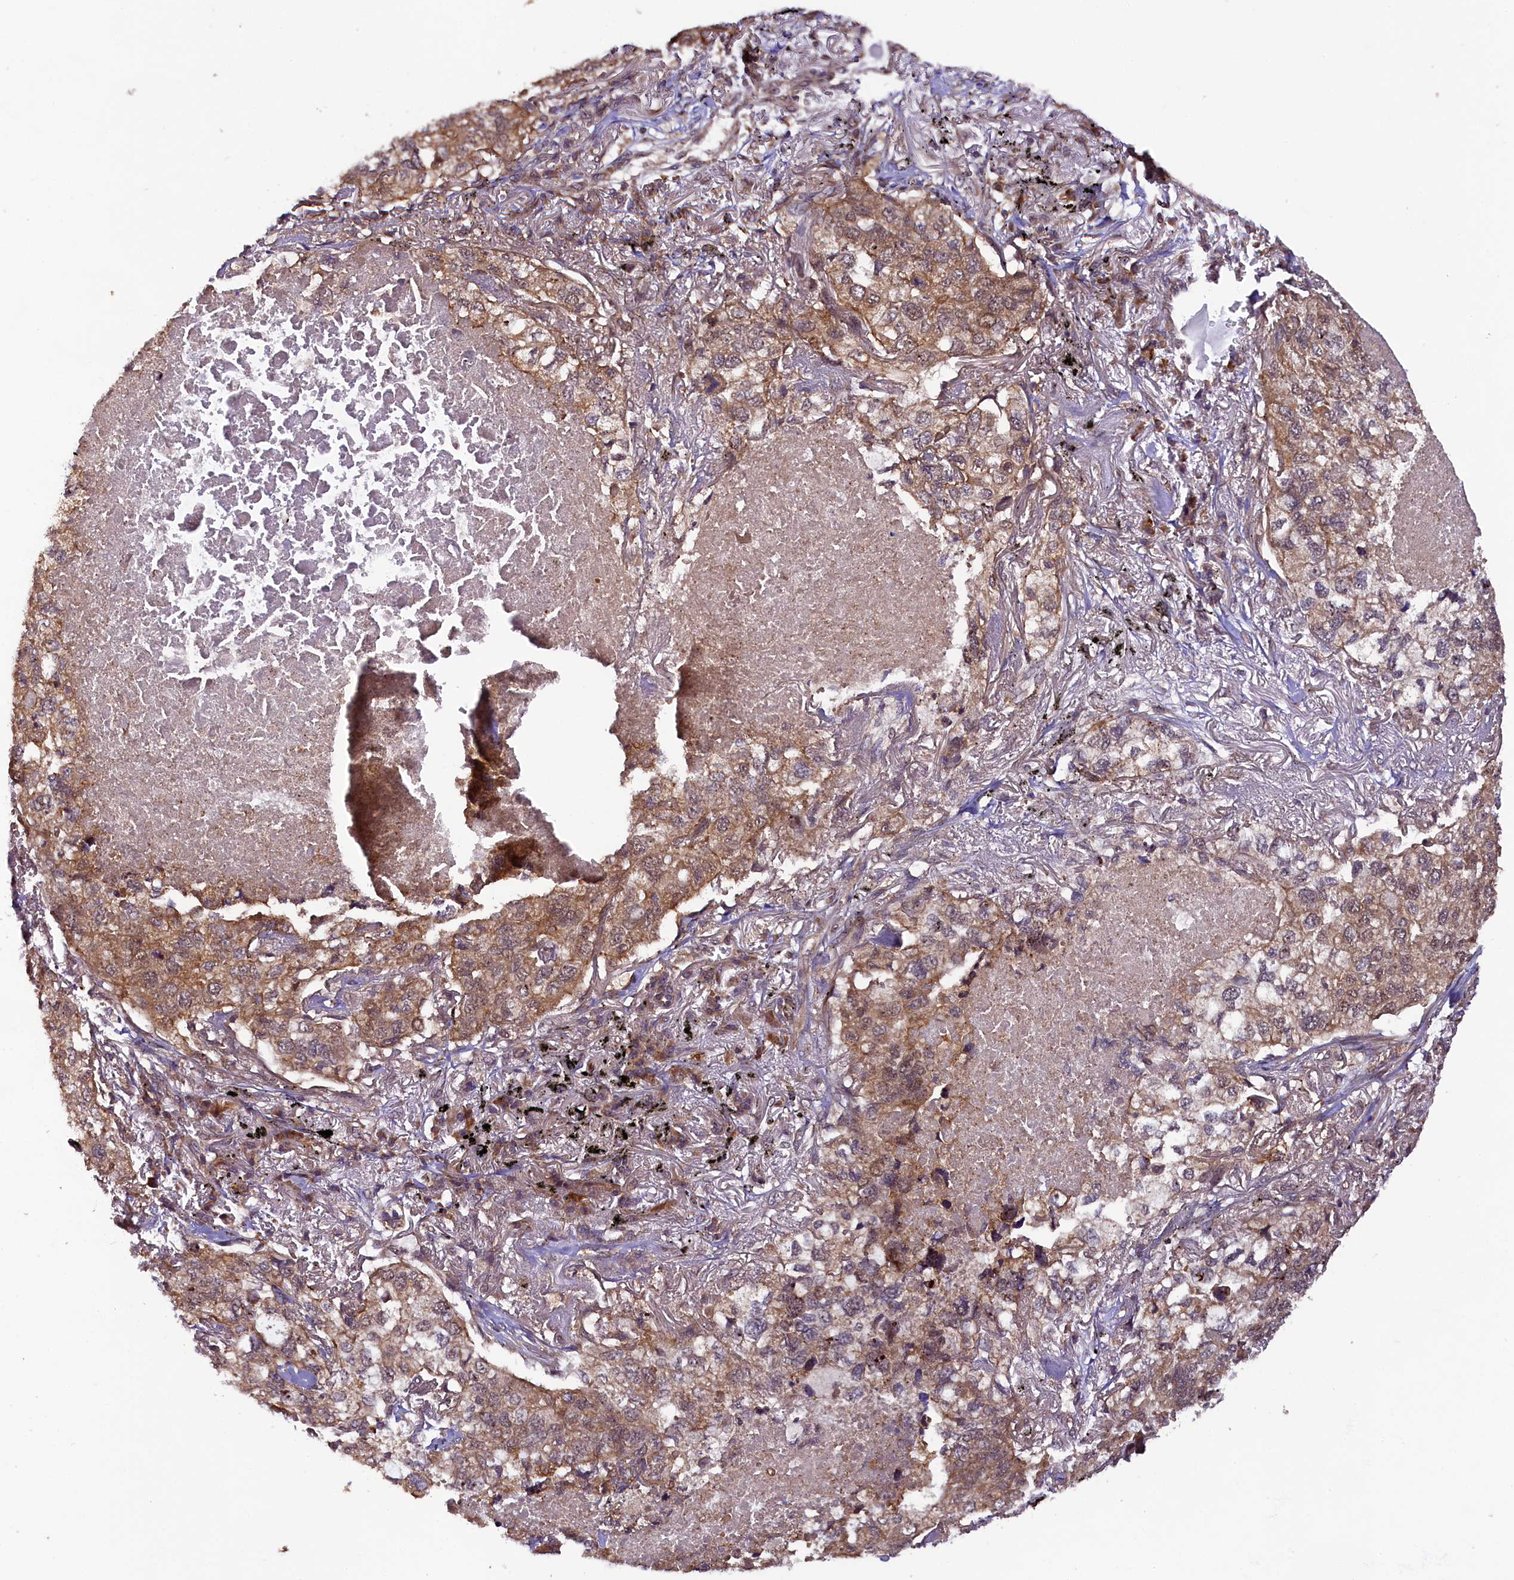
{"staining": {"intensity": "moderate", "quantity": ">75%", "location": "cytoplasmic/membranous"}, "tissue": "lung cancer", "cell_type": "Tumor cells", "image_type": "cancer", "snomed": [{"axis": "morphology", "description": "Adenocarcinoma, NOS"}, {"axis": "topography", "description": "Lung"}], "caption": "This image exhibits IHC staining of human lung cancer (adenocarcinoma), with medium moderate cytoplasmic/membranous positivity in approximately >75% of tumor cells.", "gene": "DOHH", "patient": {"sex": "male", "age": 65}}